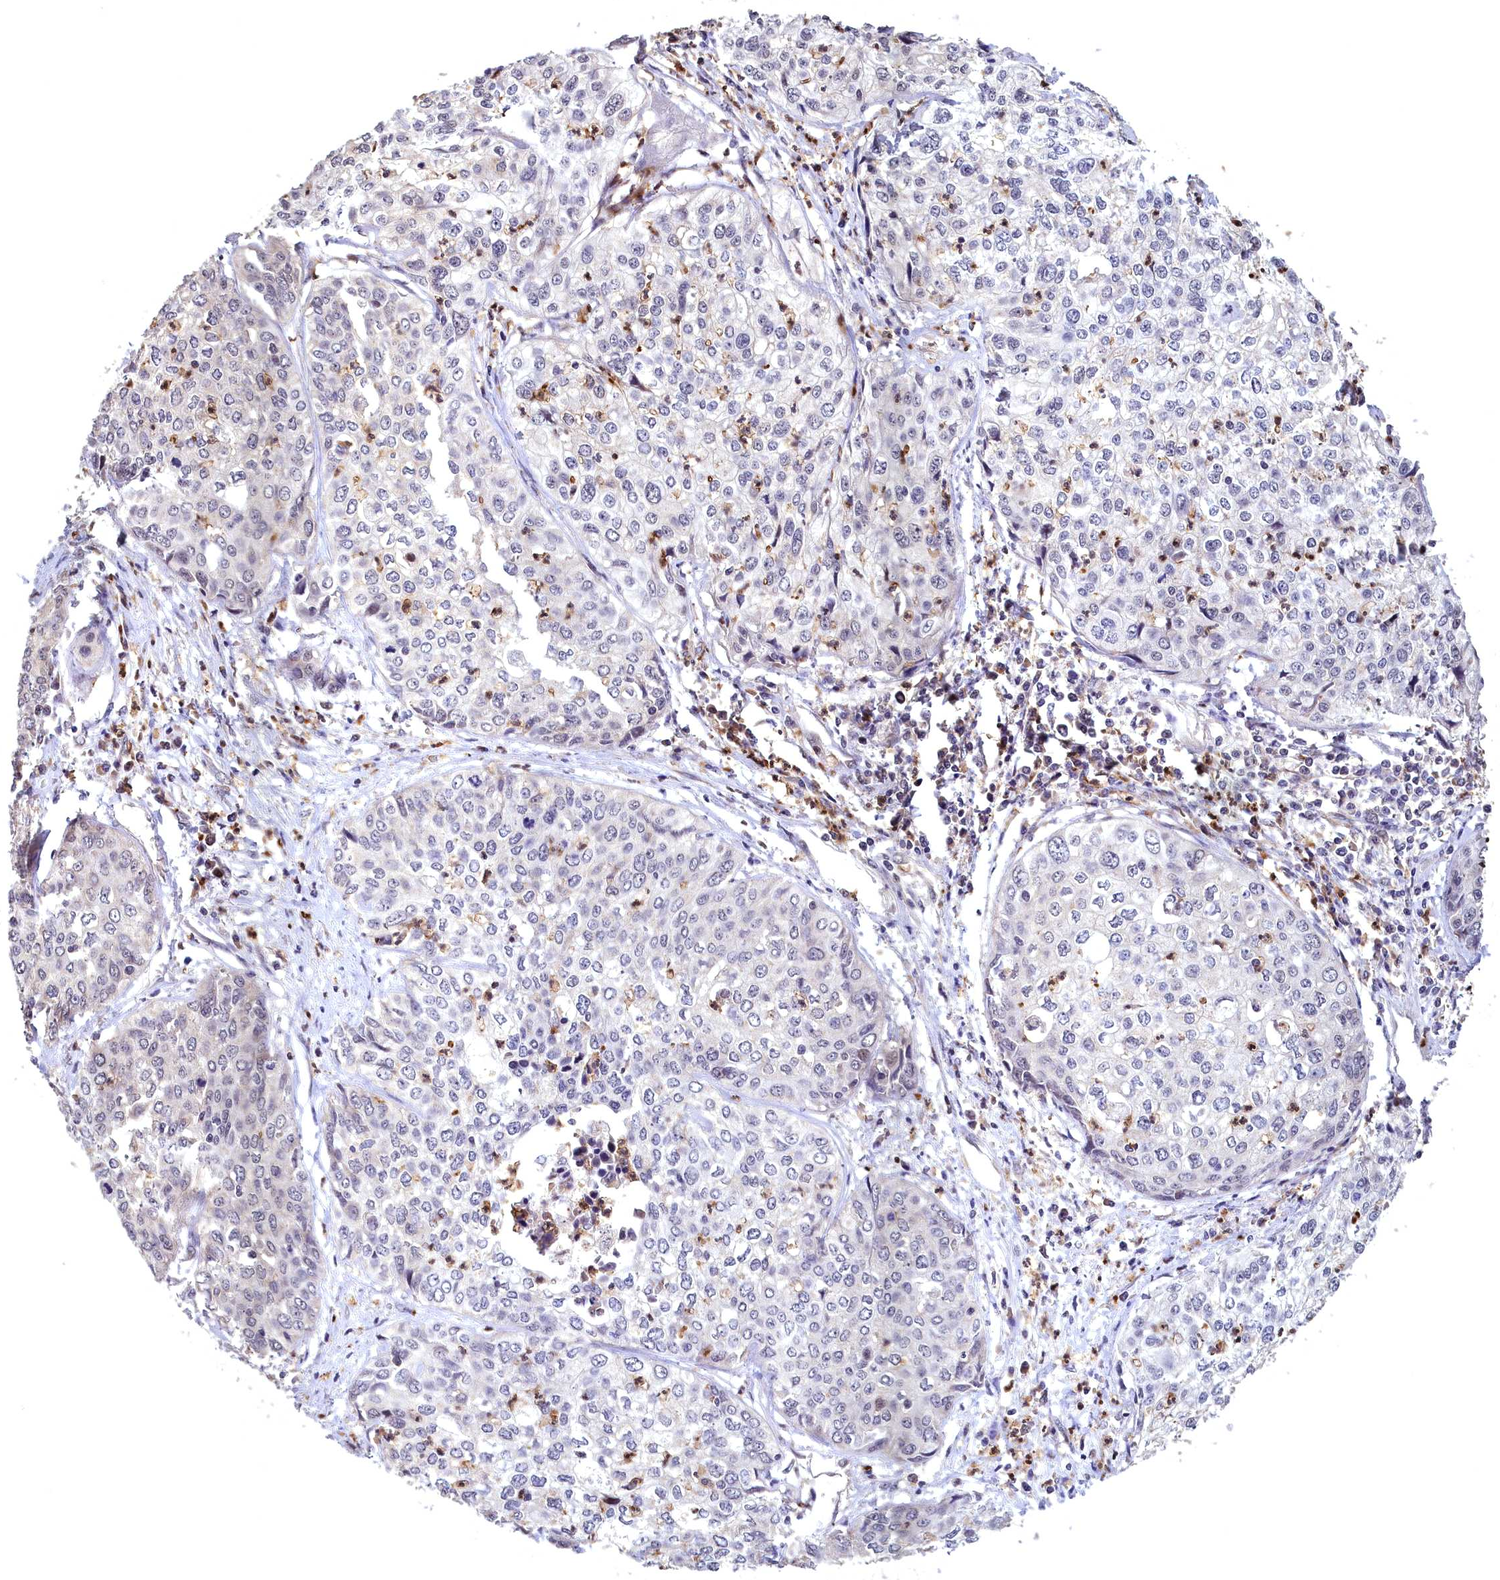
{"staining": {"intensity": "negative", "quantity": "none", "location": "none"}, "tissue": "cervical cancer", "cell_type": "Tumor cells", "image_type": "cancer", "snomed": [{"axis": "morphology", "description": "Squamous cell carcinoma, NOS"}, {"axis": "topography", "description": "Cervix"}], "caption": "Protein analysis of squamous cell carcinoma (cervical) demonstrates no significant expression in tumor cells. (Stains: DAB IHC with hematoxylin counter stain, Microscopy: brightfield microscopy at high magnification).", "gene": "EPB41L4B", "patient": {"sex": "female", "age": 31}}